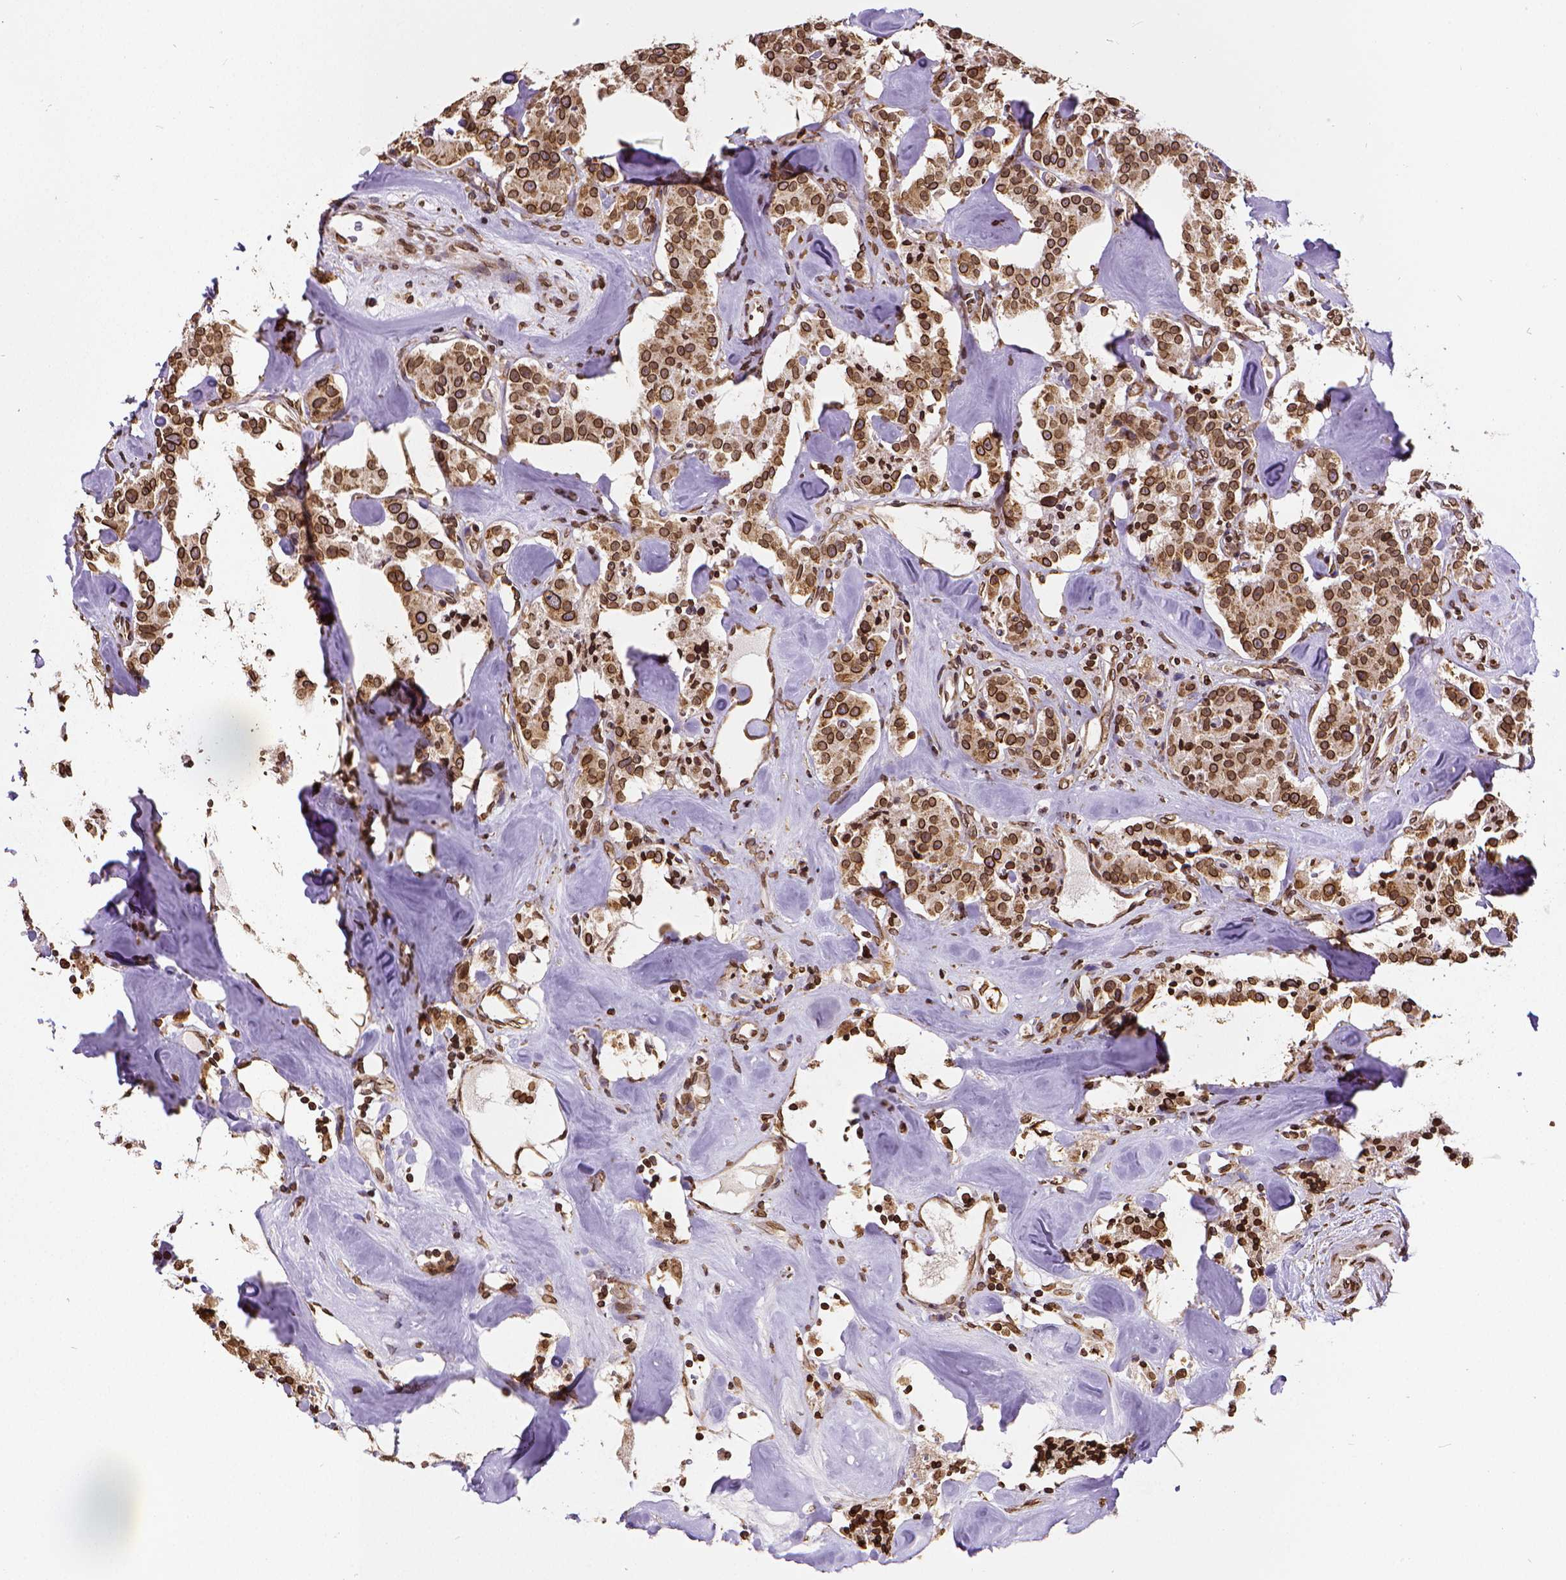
{"staining": {"intensity": "strong", "quantity": ">75%", "location": "cytoplasmic/membranous,nuclear"}, "tissue": "carcinoid", "cell_type": "Tumor cells", "image_type": "cancer", "snomed": [{"axis": "morphology", "description": "Carcinoid, malignant, NOS"}, {"axis": "topography", "description": "Pancreas"}], "caption": "Tumor cells display high levels of strong cytoplasmic/membranous and nuclear expression in about >75% of cells in carcinoid.", "gene": "MTDH", "patient": {"sex": "male", "age": 41}}